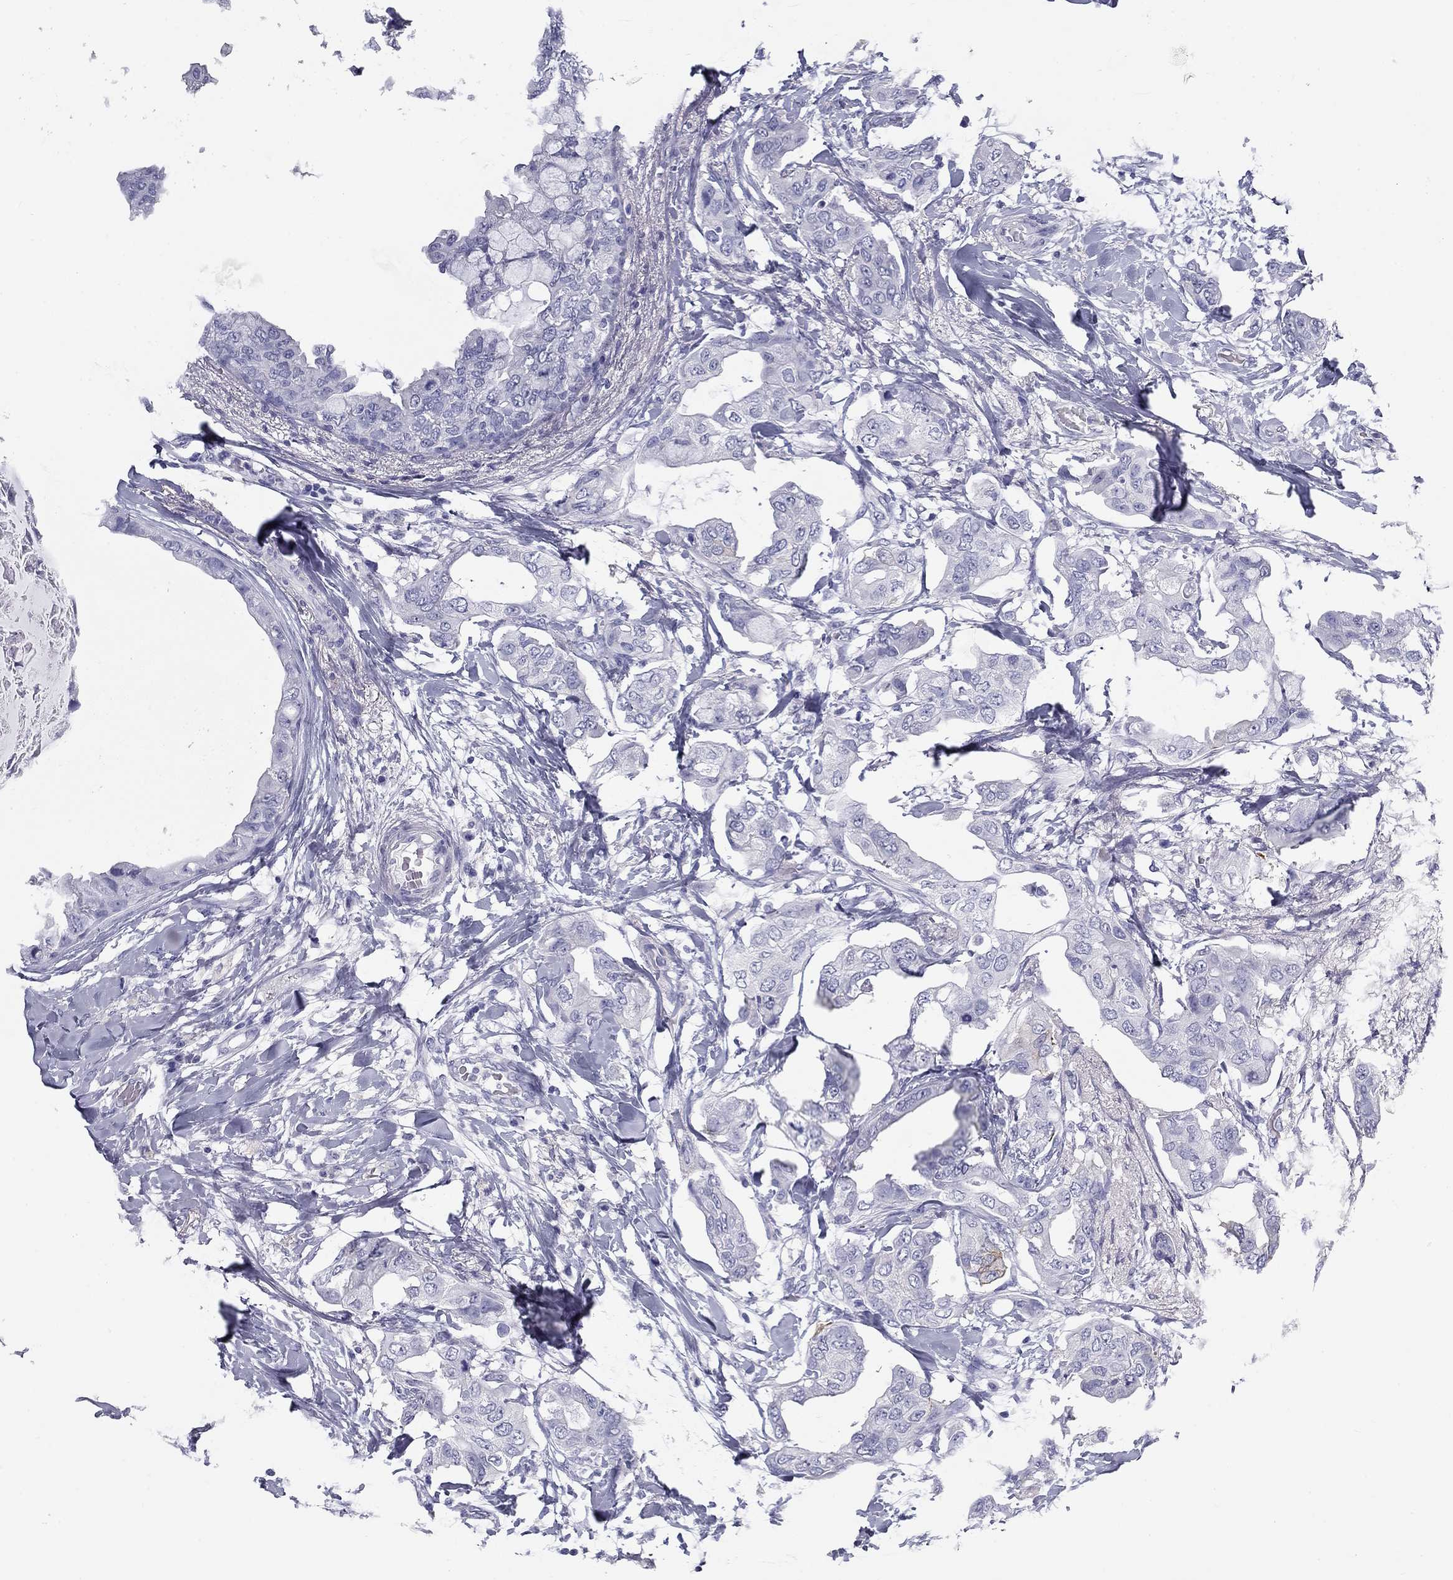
{"staining": {"intensity": "negative", "quantity": "none", "location": "none"}, "tissue": "breast cancer", "cell_type": "Tumor cells", "image_type": "cancer", "snomed": [{"axis": "morphology", "description": "Normal tissue, NOS"}, {"axis": "morphology", "description": "Duct carcinoma"}, {"axis": "topography", "description": "Breast"}], "caption": "This photomicrograph is of breast cancer (invasive ductal carcinoma) stained with immunohistochemistry to label a protein in brown with the nuclei are counter-stained blue. There is no staining in tumor cells. (DAB (3,3'-diaminobenzidine) IHC with hematoxylin counter stain).", "gene": "DNALI1", "patient": {"sex": "female", "age": 40}}